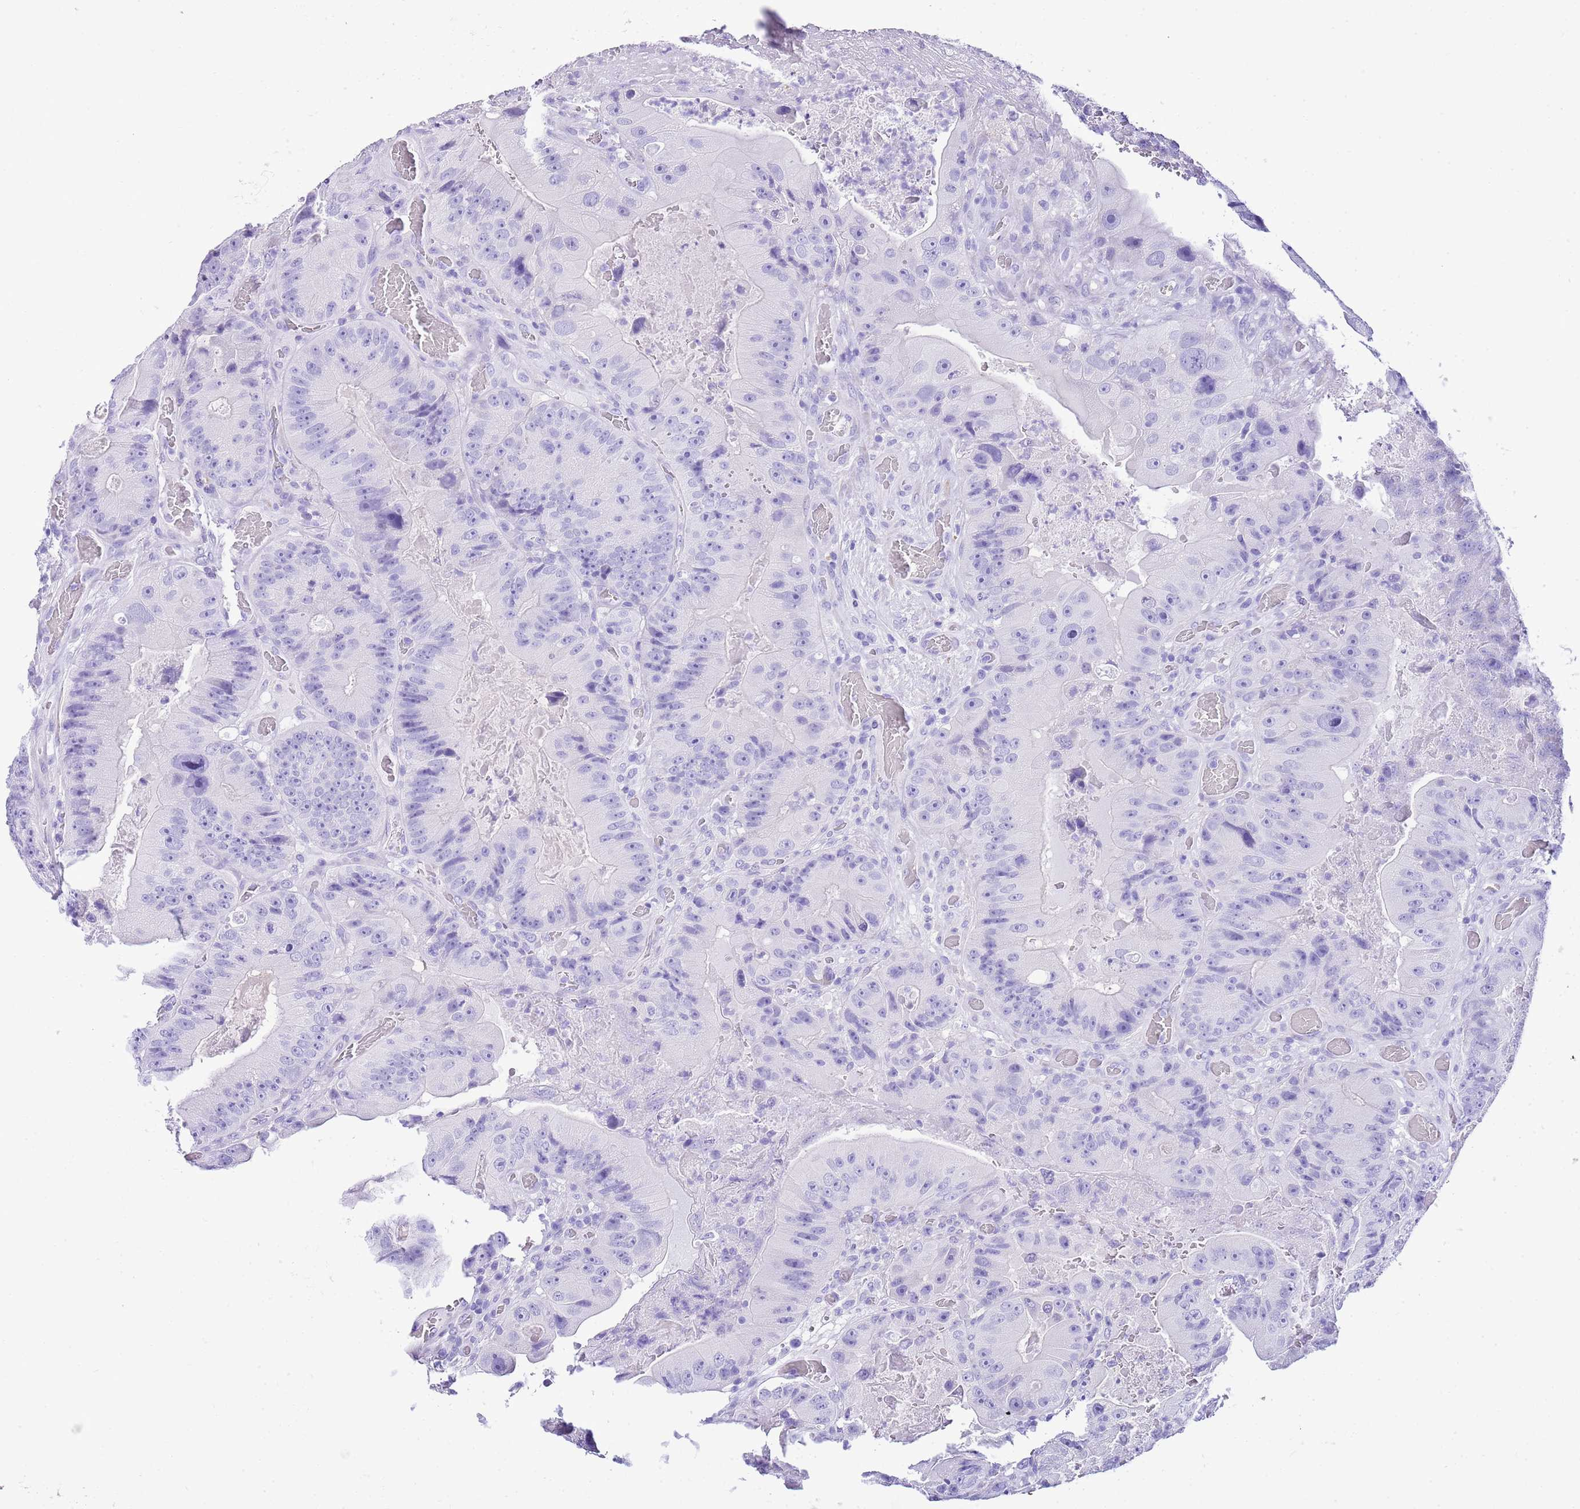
{"staining": {"intensity": "negative", "quantity": "none", "location": "none"}, "tissue": "colorectal cancer", "cell_type": "Tumor cells", "image_type": "cancer", "snomed": [{"axis": "morphology", "description": "Adenocarcinoma, NOS"}, {"axis": "topography", "description": "Colon"}], "caption": "Tumor cells are negative for brown protein staining in colorectal cancer.", "gene": "KCNC1", "patient": {"sex": "female", "age": 86}}